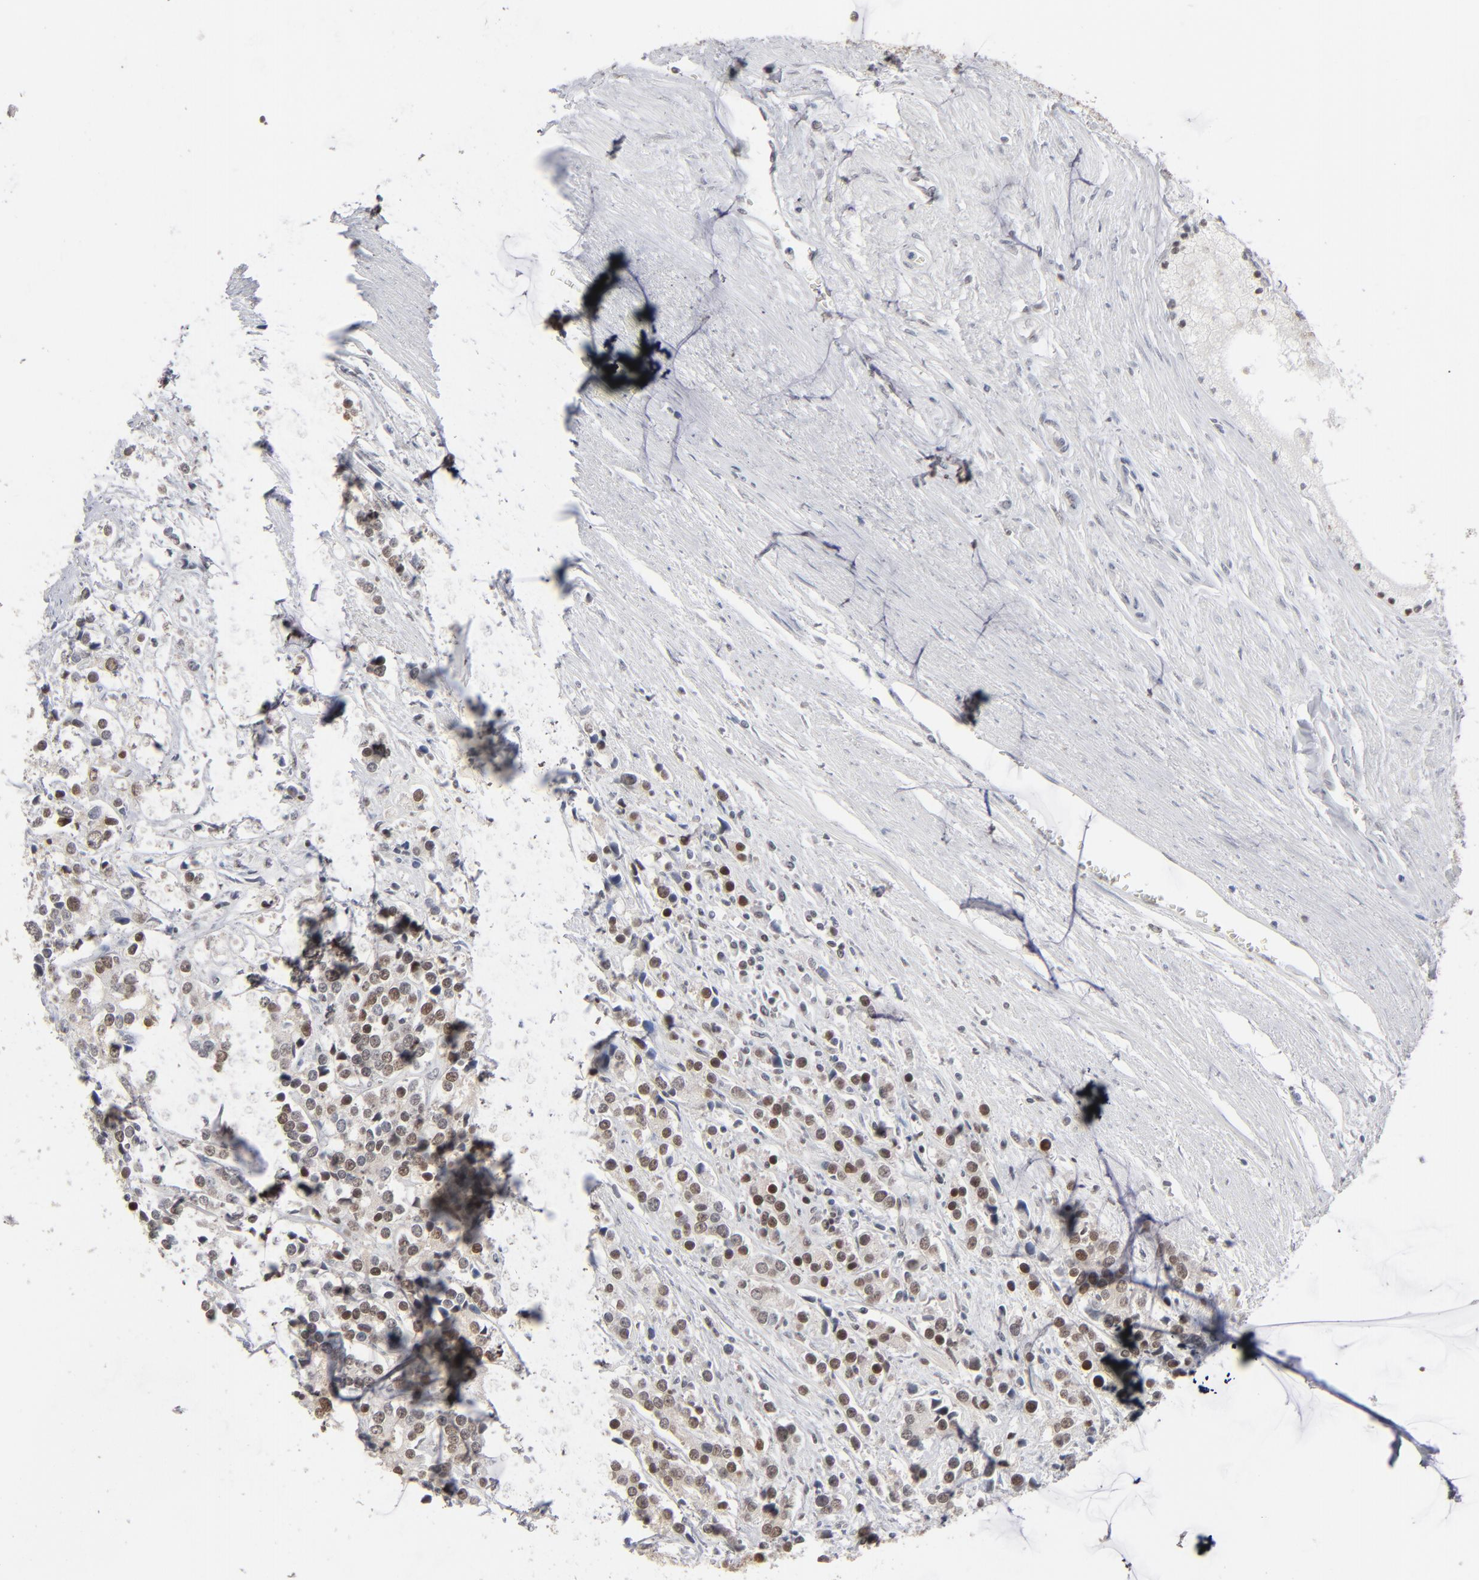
{"staining": {"intensity": "weak", "quantity": ">75%", "location": "cytoplasmic/membranous,nuclear"}, "tissue": "prostate cancer", "cell_type": "Tumor cells", "image_type": "cancer", "snomed": [{"axis": "morphology", "description": "Adenocarcinoma, High grade"}, {"axis": "topography", "description": "Prostate"}], "caption": "About >75% of tumor cells in adenocarcinoma (high-grade) (prostate) exhibit weak cytoplasmic/membranous and nuclear protein expression as visualized by brown immunohistochemical staining.", "gene": "IRF9", "patient": {"sex": "male", "age": 71}}